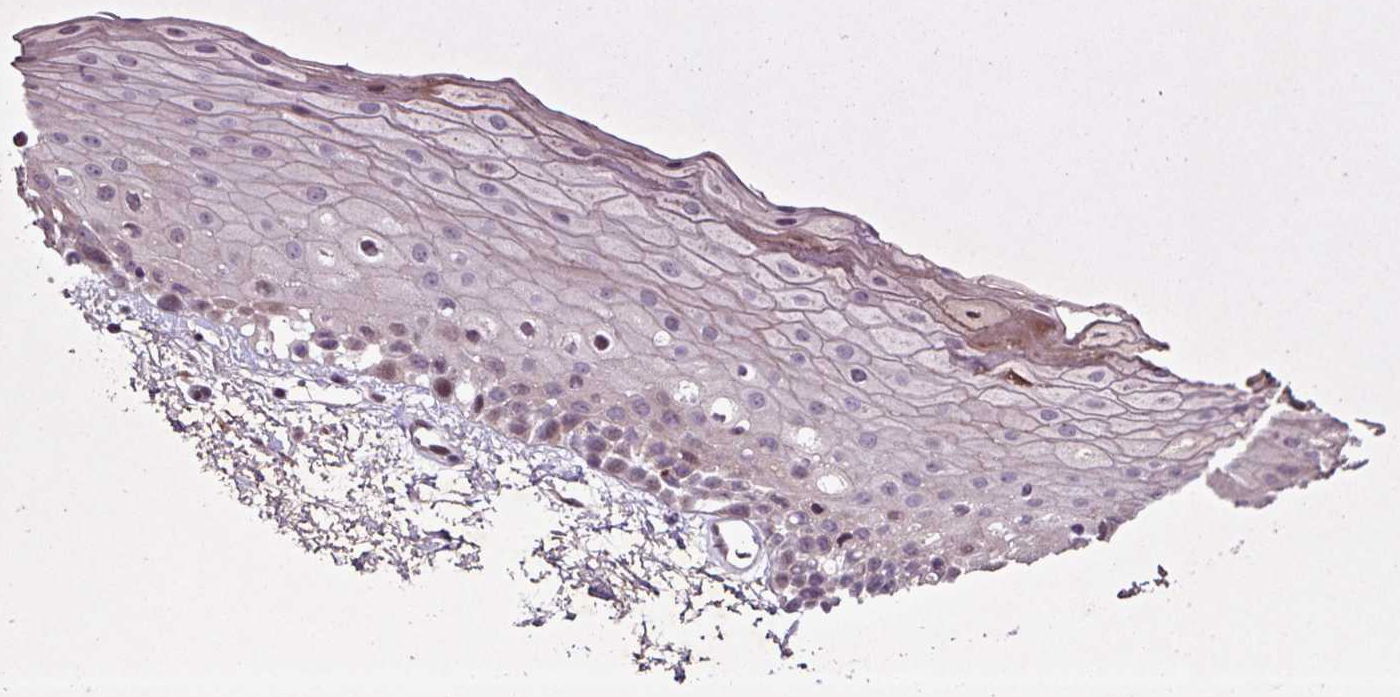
{"staining": {"intensity": "moderate", "quantity": "<25%", "location": "nuclear"}, "tissue": "oral mucosa", "cell_type": "Squamous epithelial cells", "image_type": "normal", "snomed": [{"axis": "morphology", "description": "Normal tissue, NOS"}, {"axis": "topography", "description": "Oral tissue"}], "caption": "About <25% of squamous epithelial cells in benign human oral mucosa show moderate nuclear protein staining as visualized by brown immunohistochemical staining.", "gene": "GDF2", "patient": {"sex": "female", "age": 82}}